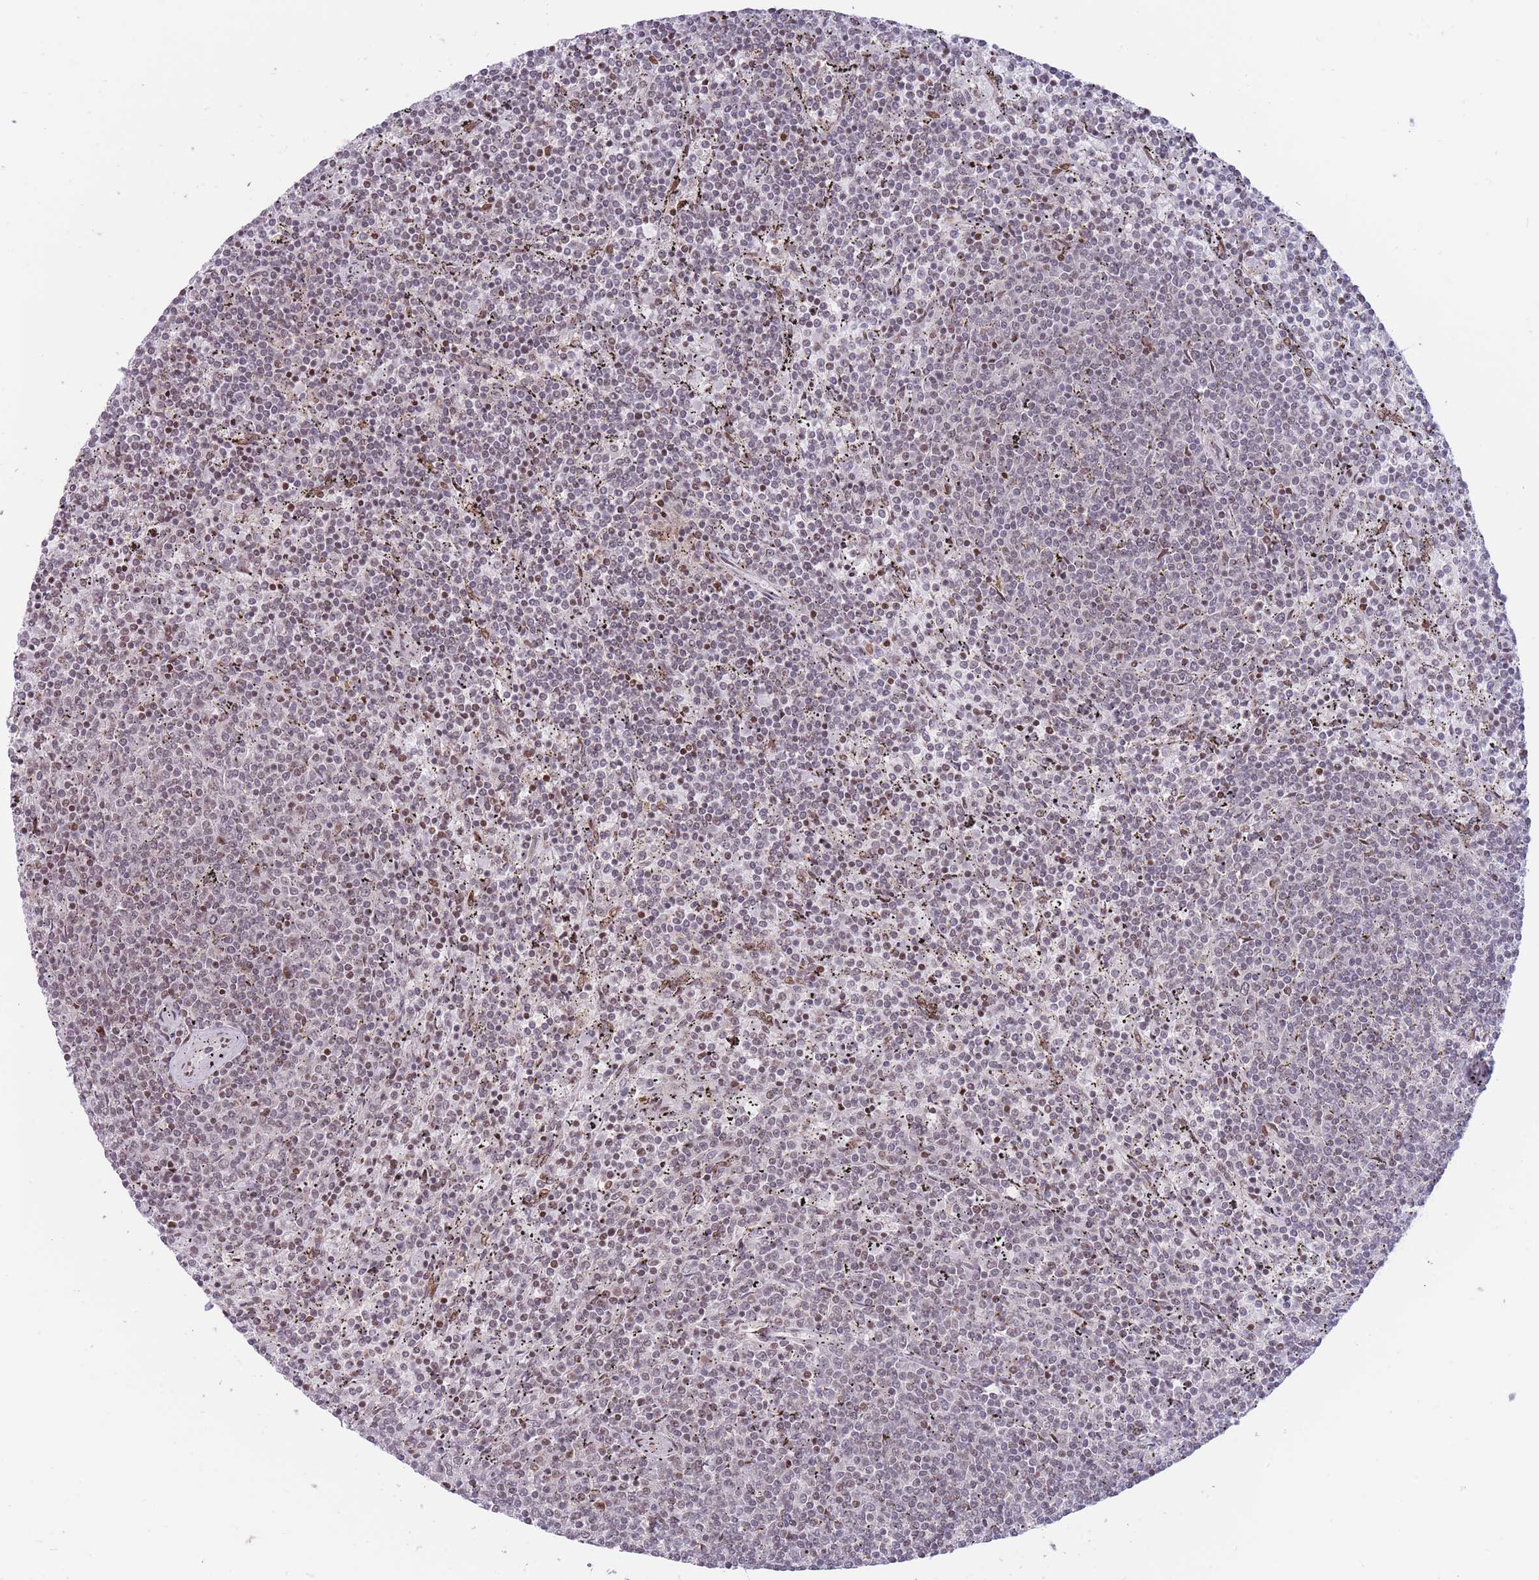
{"staining": {"intensity": "moderate", "quantity": "<25%", "location": "nuclear"}, "tissue": "lymphoma", "cell_type": "Tumor cells", "image_type": "cancer", "snomed": [{"axis": "morphology", "description": "Malignant lymphoma, non-Hodgkin's type, Low grade"}, {"axis": "topography", "description": "Spleen"}], "caption": "An immunohistochemistry micrograph of neoplastic tissue is shown. Protein staining in brown labels moderate nuclear positivity in lymphoma within tumor cells.", "gene": "TARBP2", "patient": {"sex": "female", "age": 50}}